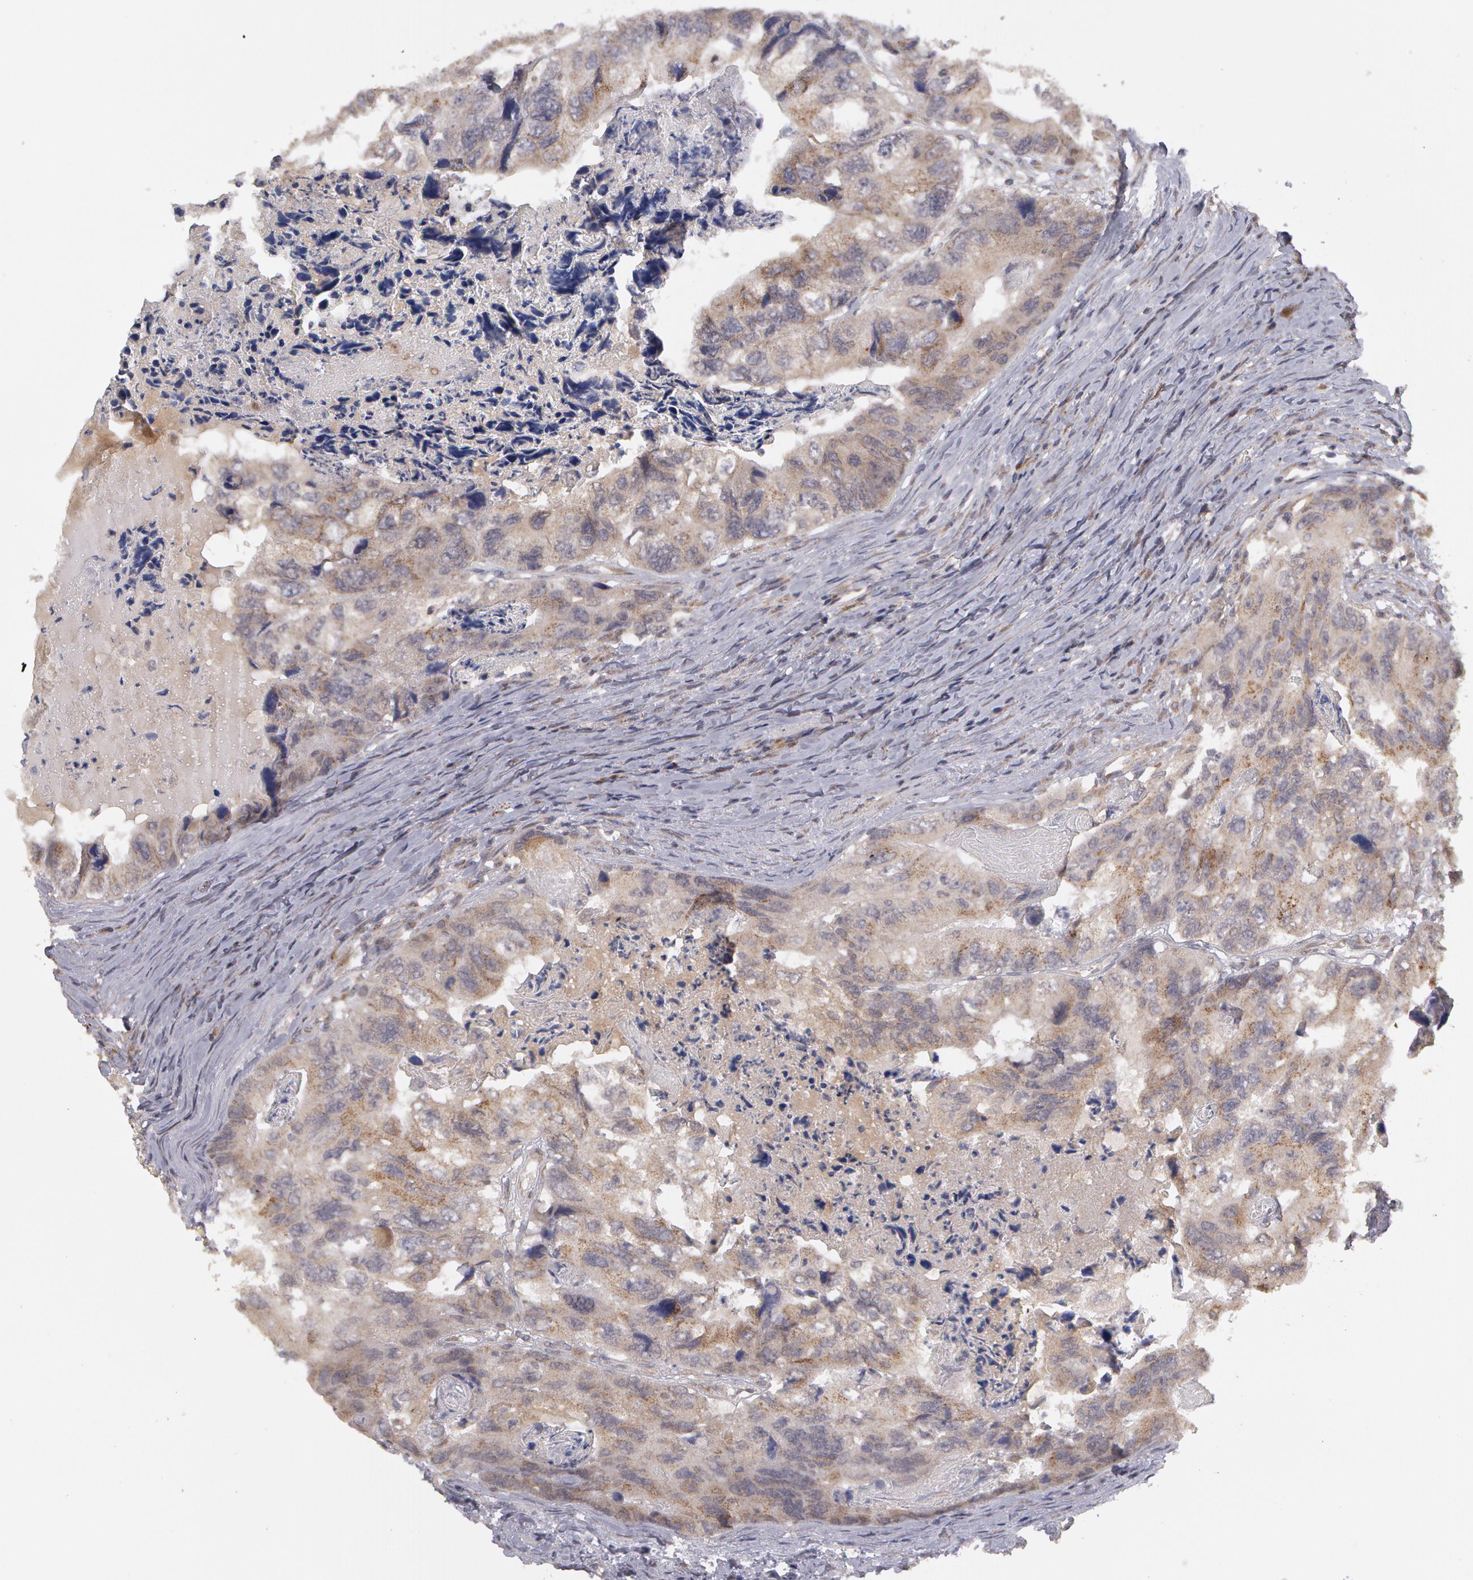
{"staining": {"intensity": "negative", "quantity": "none", "location": "none"}, "tissue": "colorectal cancer", "cell_type": "Tumor cells", "image_type": "cancer", "snomed": [{"axis": "morphology", "description": "Adenocarcinoma, NOS"}, {"axis": "topography", "description": "Rectum"}], "caption": "This micrograph is of colorectal cancer (adenocarcinoma) stained with IHC to label a protein in brown with the nuclei are counter-stained blue. There is no positivity in tumor cells. (Stains: DAB IHC with hematoxylin counter stain, Microscopy: brightfield microscopy at high magnification).", "gene": "STX5", "patient": {"sex": "female", "age": 82}}